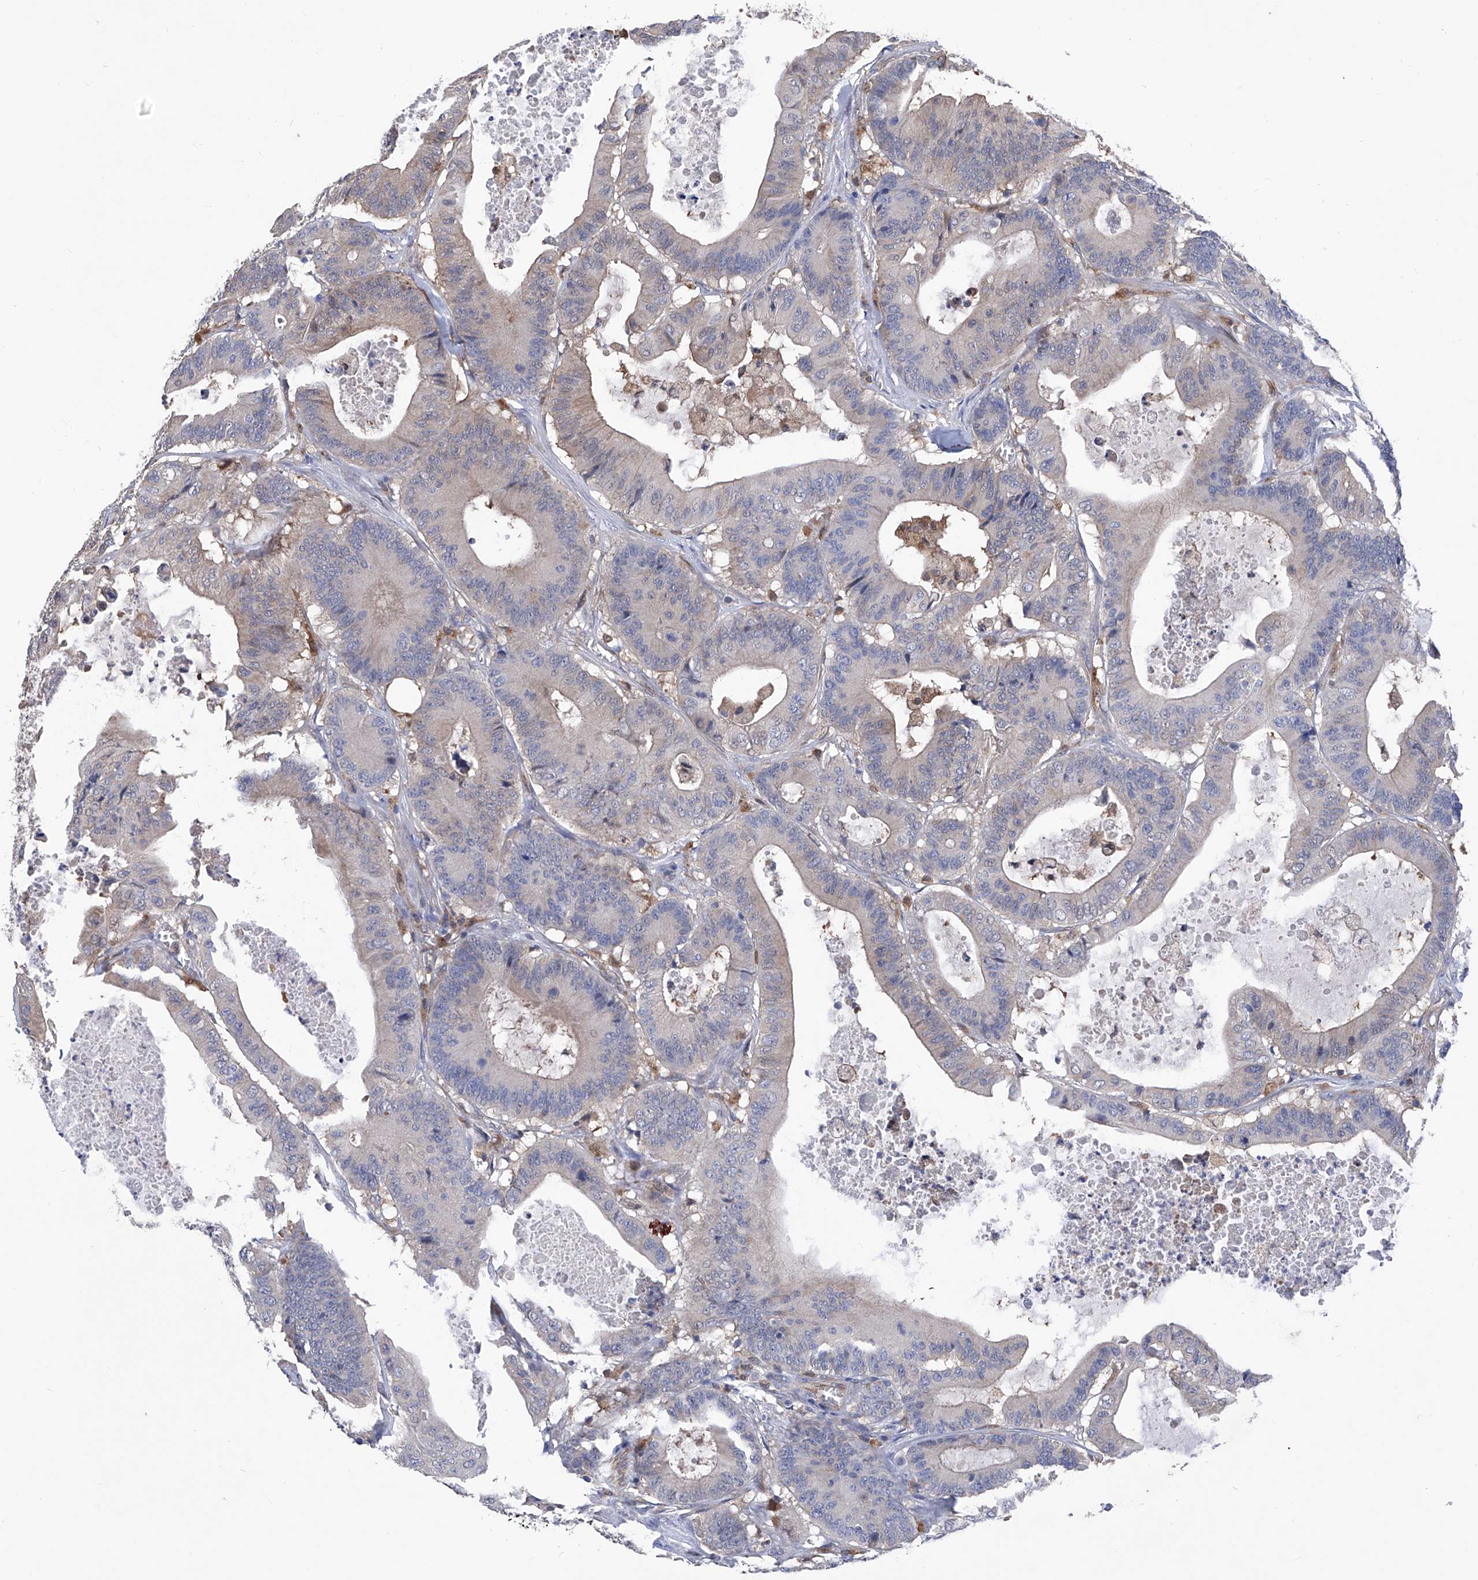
{"staining": {"intensity": "negative", "quantity": "none", "location": "none"}, "tissue": "colorectal cancer", "cell_type": "Tumor cells", "image_type": "cancer", "snomed": [{"axis": "morphology", "description": "Adenocarcinoma, NOS"}, {"axis": "topography", "description": "Colon"}], "caption": "Tumor cells show no significant staining in colorectal cancer (adenocarcinoma).", "gene": "SPATA20", "patient": {"sex": "female", "age": 84}}